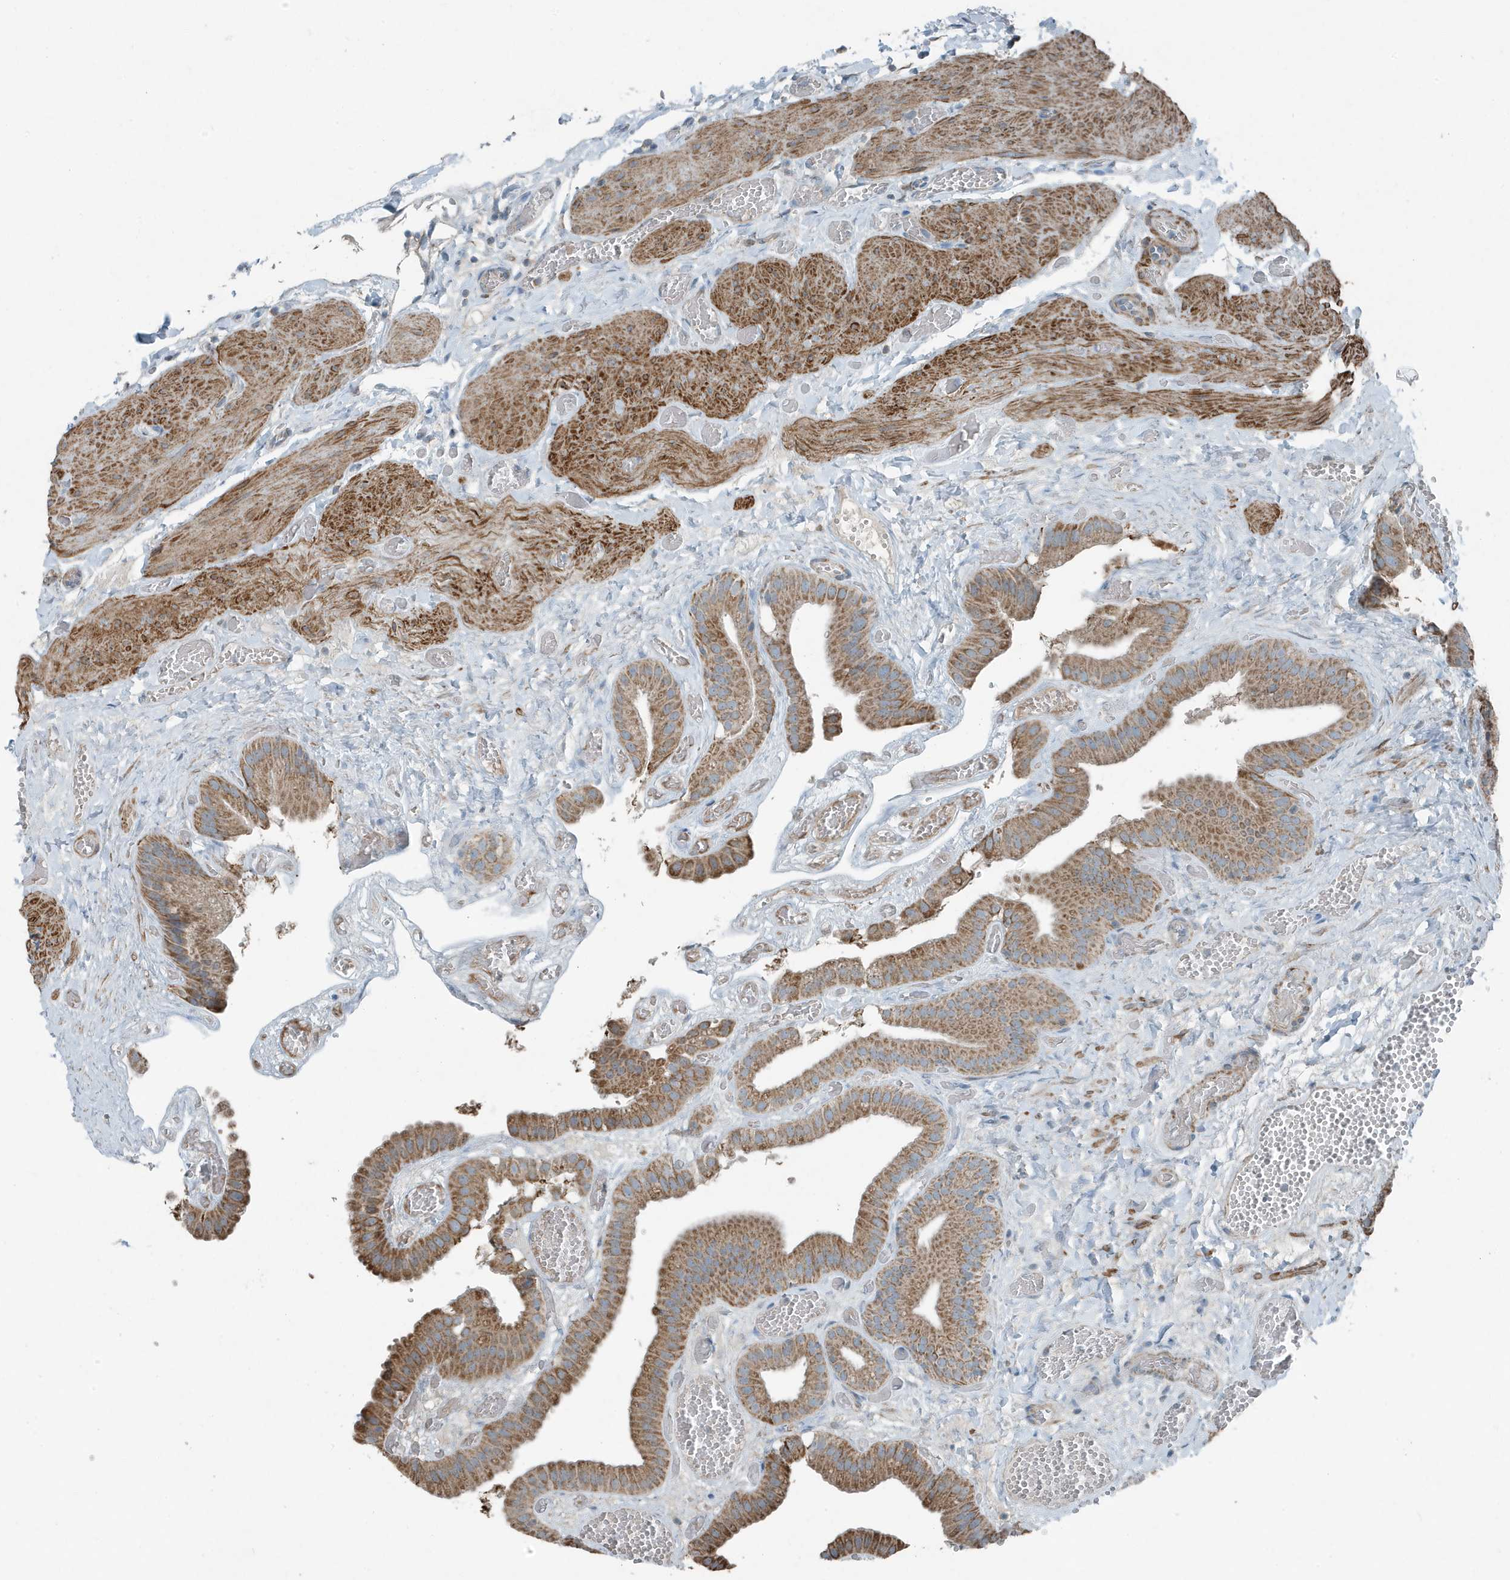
{"staining": {"intensity": "moderate", "quantity": ">75%", "location": "cytoplasmic/membranous"}, "tissue": "gallbladder", "cell_type": "Glandular cells", "image_type": "normal", "snomed": [{"axis": "morphology", "description": "Normal tissue, NOS"}, {"axis": "topography", "description": "Gallbladder"}], "caption": "The immunohistochemical stain highlights moderate cytoplasmic/membranous expression in glandular cells of benign gallbladder. The staining is performed using DAB brown chromogen to label protein expression. The nuclei are counter-stained blue using hematoxylin.", "gene": "MT", "patient": {"sex": "female", "age": 64}}